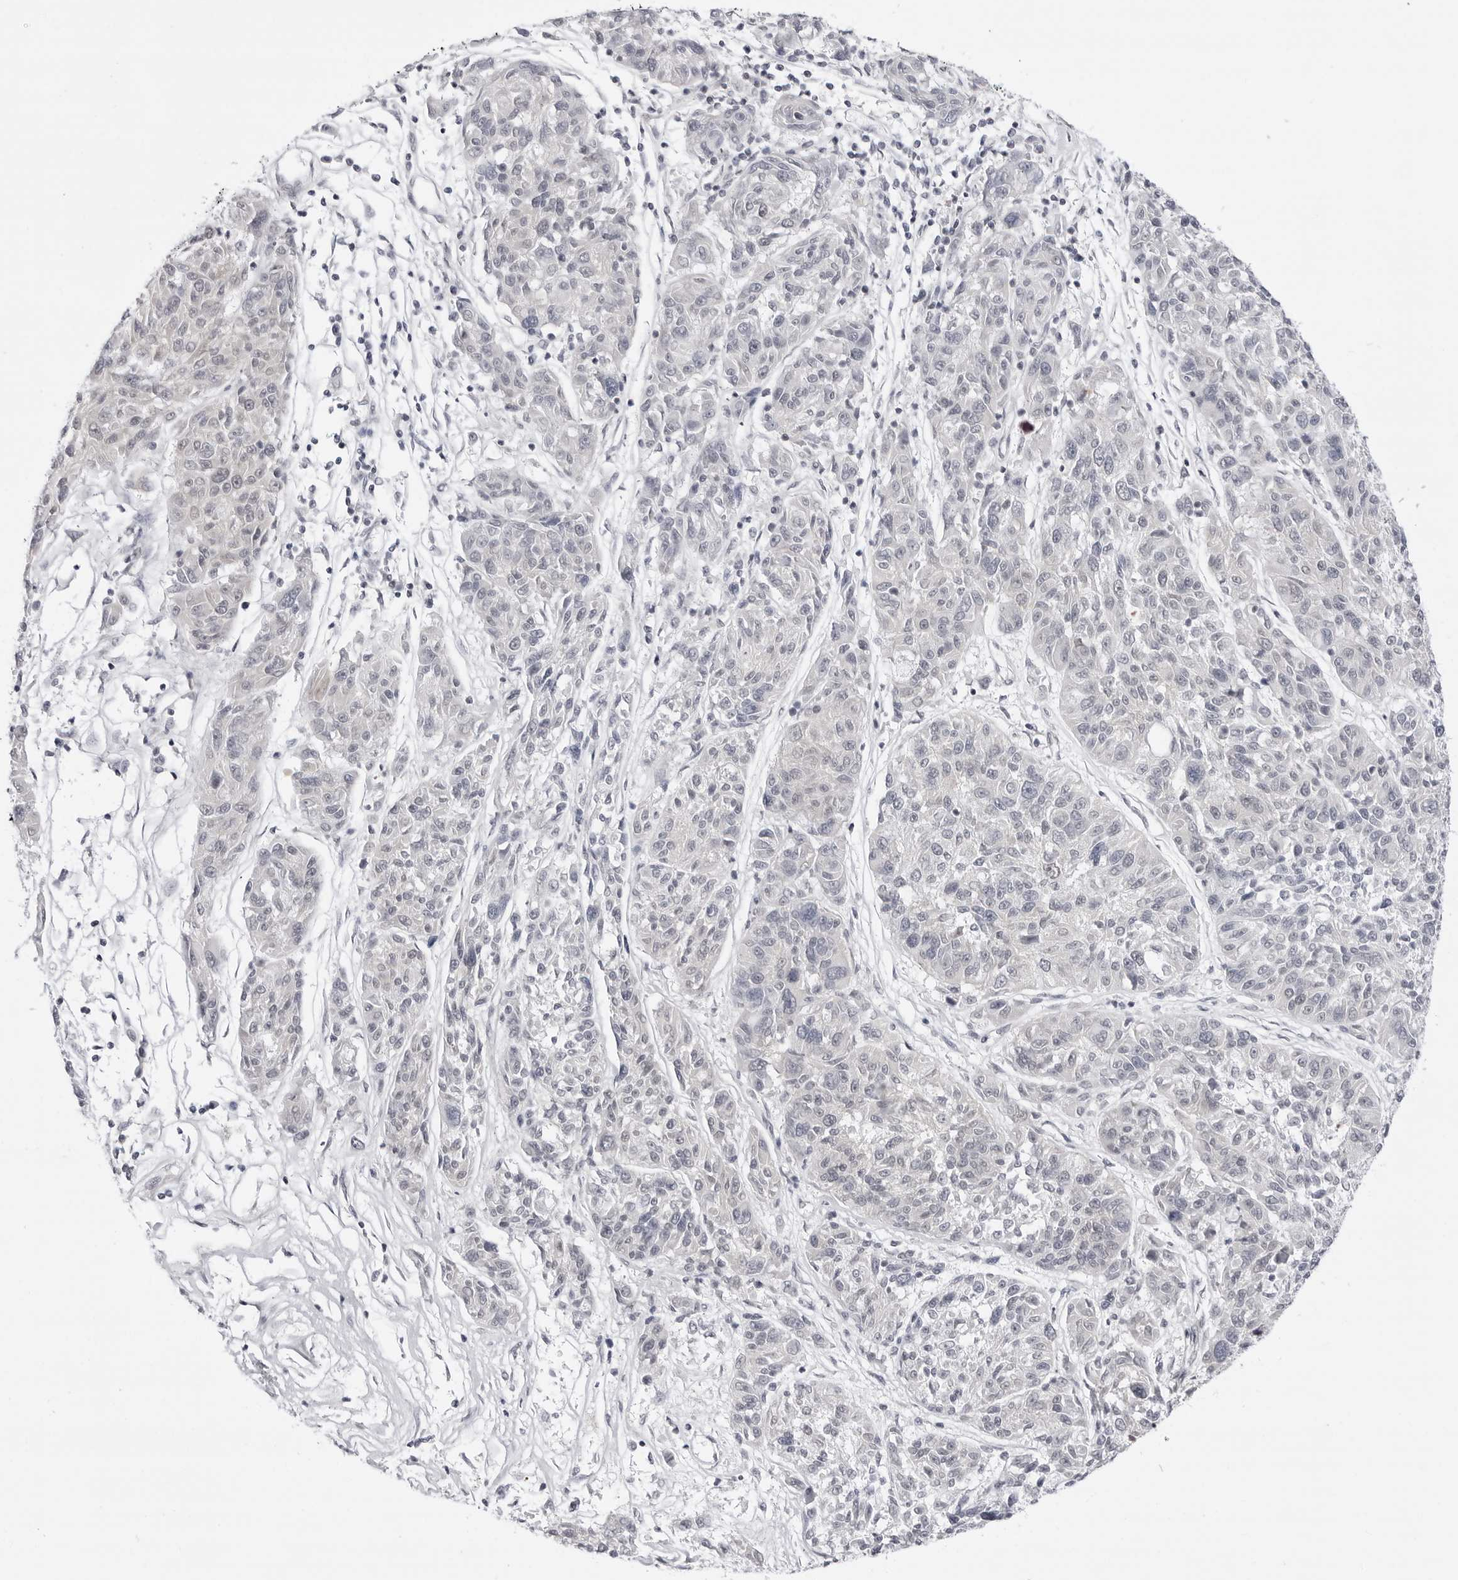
{"staining": {"intensity": "negative", "quantity": "none", "location": "none"}, "tissue": "melanoma", "cell_type": "Tumor cells", "image_type": "cancer", "snomed": [{"axis": "morphology", "description": "Malignant melanoma, NOS"}, {"axis": "topography", "description": "Skin"}], "caption": "High power microscopy image of an IHC image of malignant melanoma, revealing no significant positivity in tumor cells.", "gene": "PPP2R5C", "patient": {"sex": "male", "age": 53}}